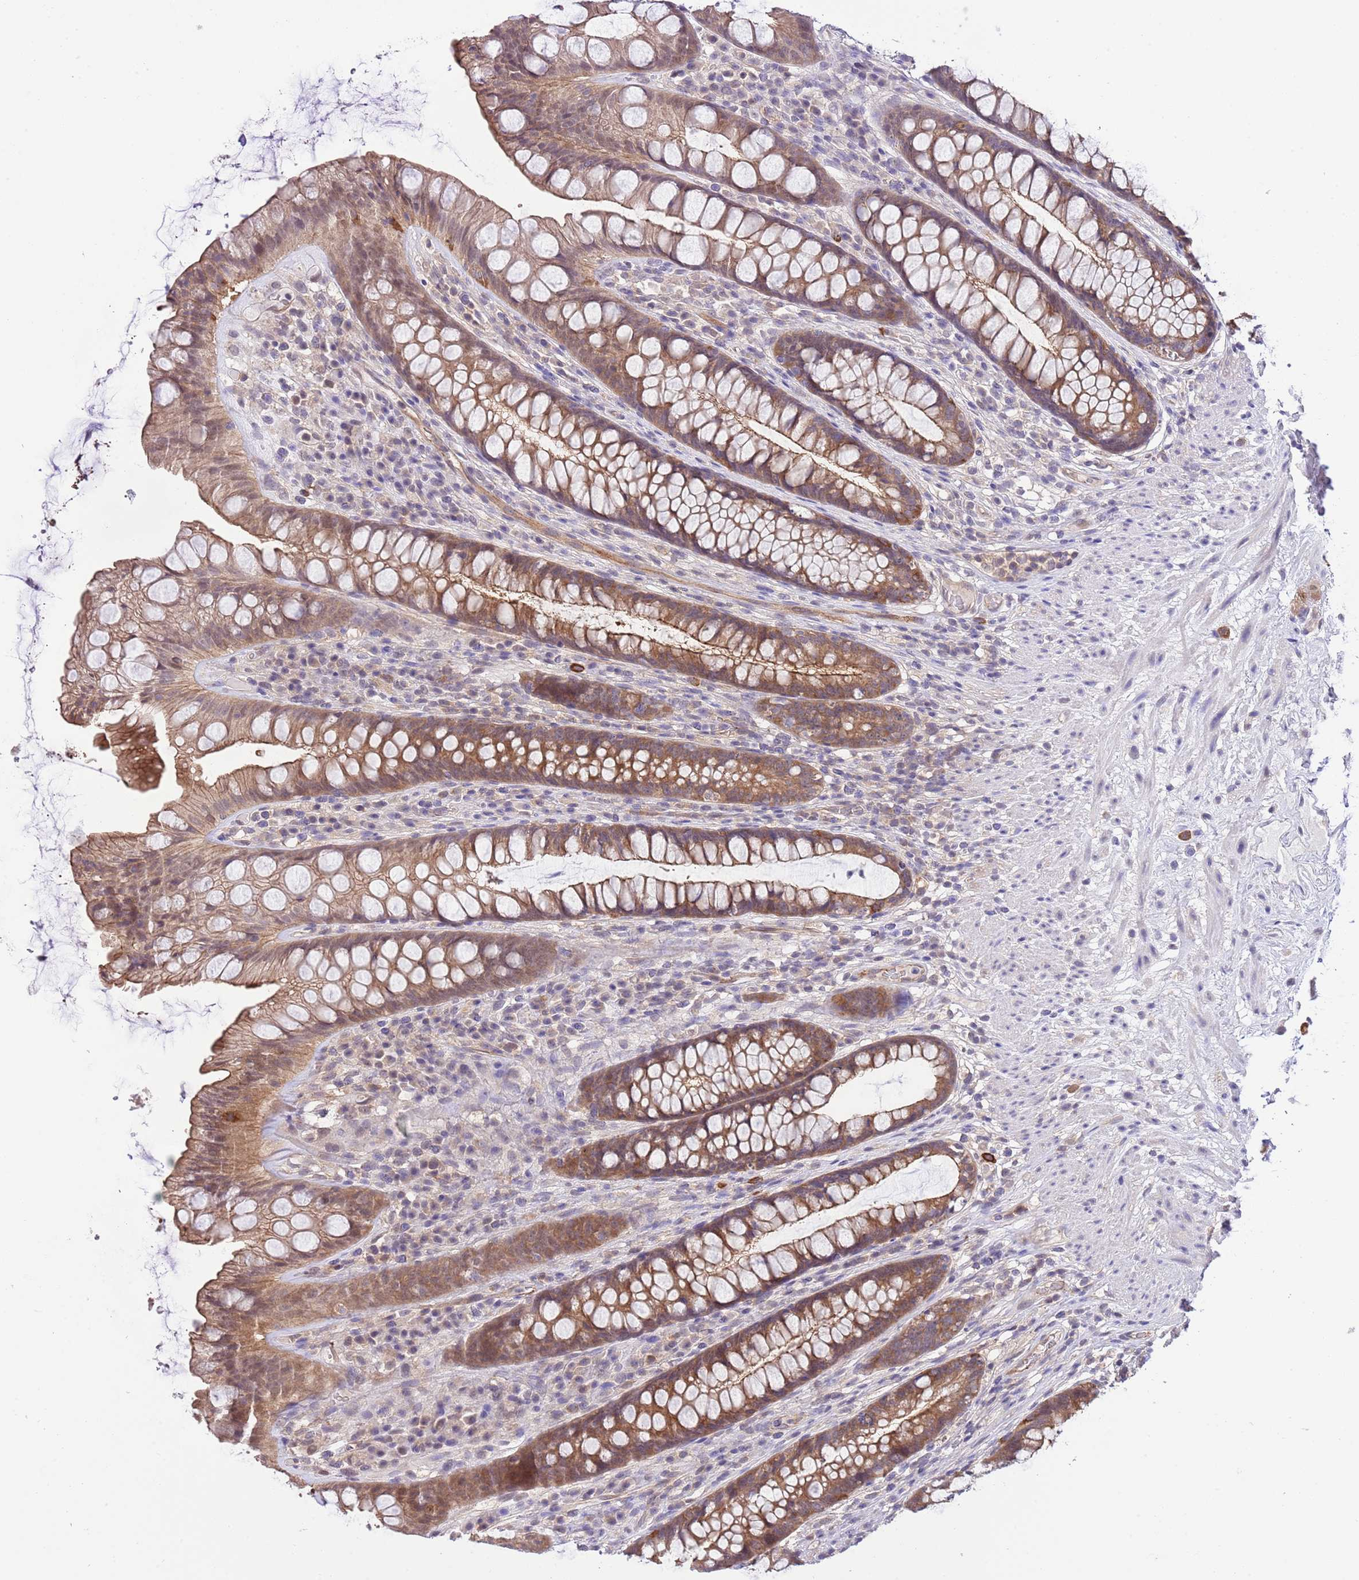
{"staining": {"intensity": "moderate", "quantity": "25%-75%", "location": "cytoplasmic/membranous"}, "tissue": "rectum", "cell_type": "Glandular cells", "image_type": "normal", "snomed": [{"axis": "morphology", "description": "Normal tissue, NOS"}, {"axis": "topography", "description": "Rectum"}], "caption": "Immunohistochemistry (IHC) photomicrograph of benign rectum: rectum stained using IHC reveals medium levels of moderate protein expression localized specifically in the cytoplasmic/membranous of glandular cells, appearing as a cytoplasmic/membranous brown color.", "gene": "DONSON", "patient": {"sex": "male", "age": 74}}